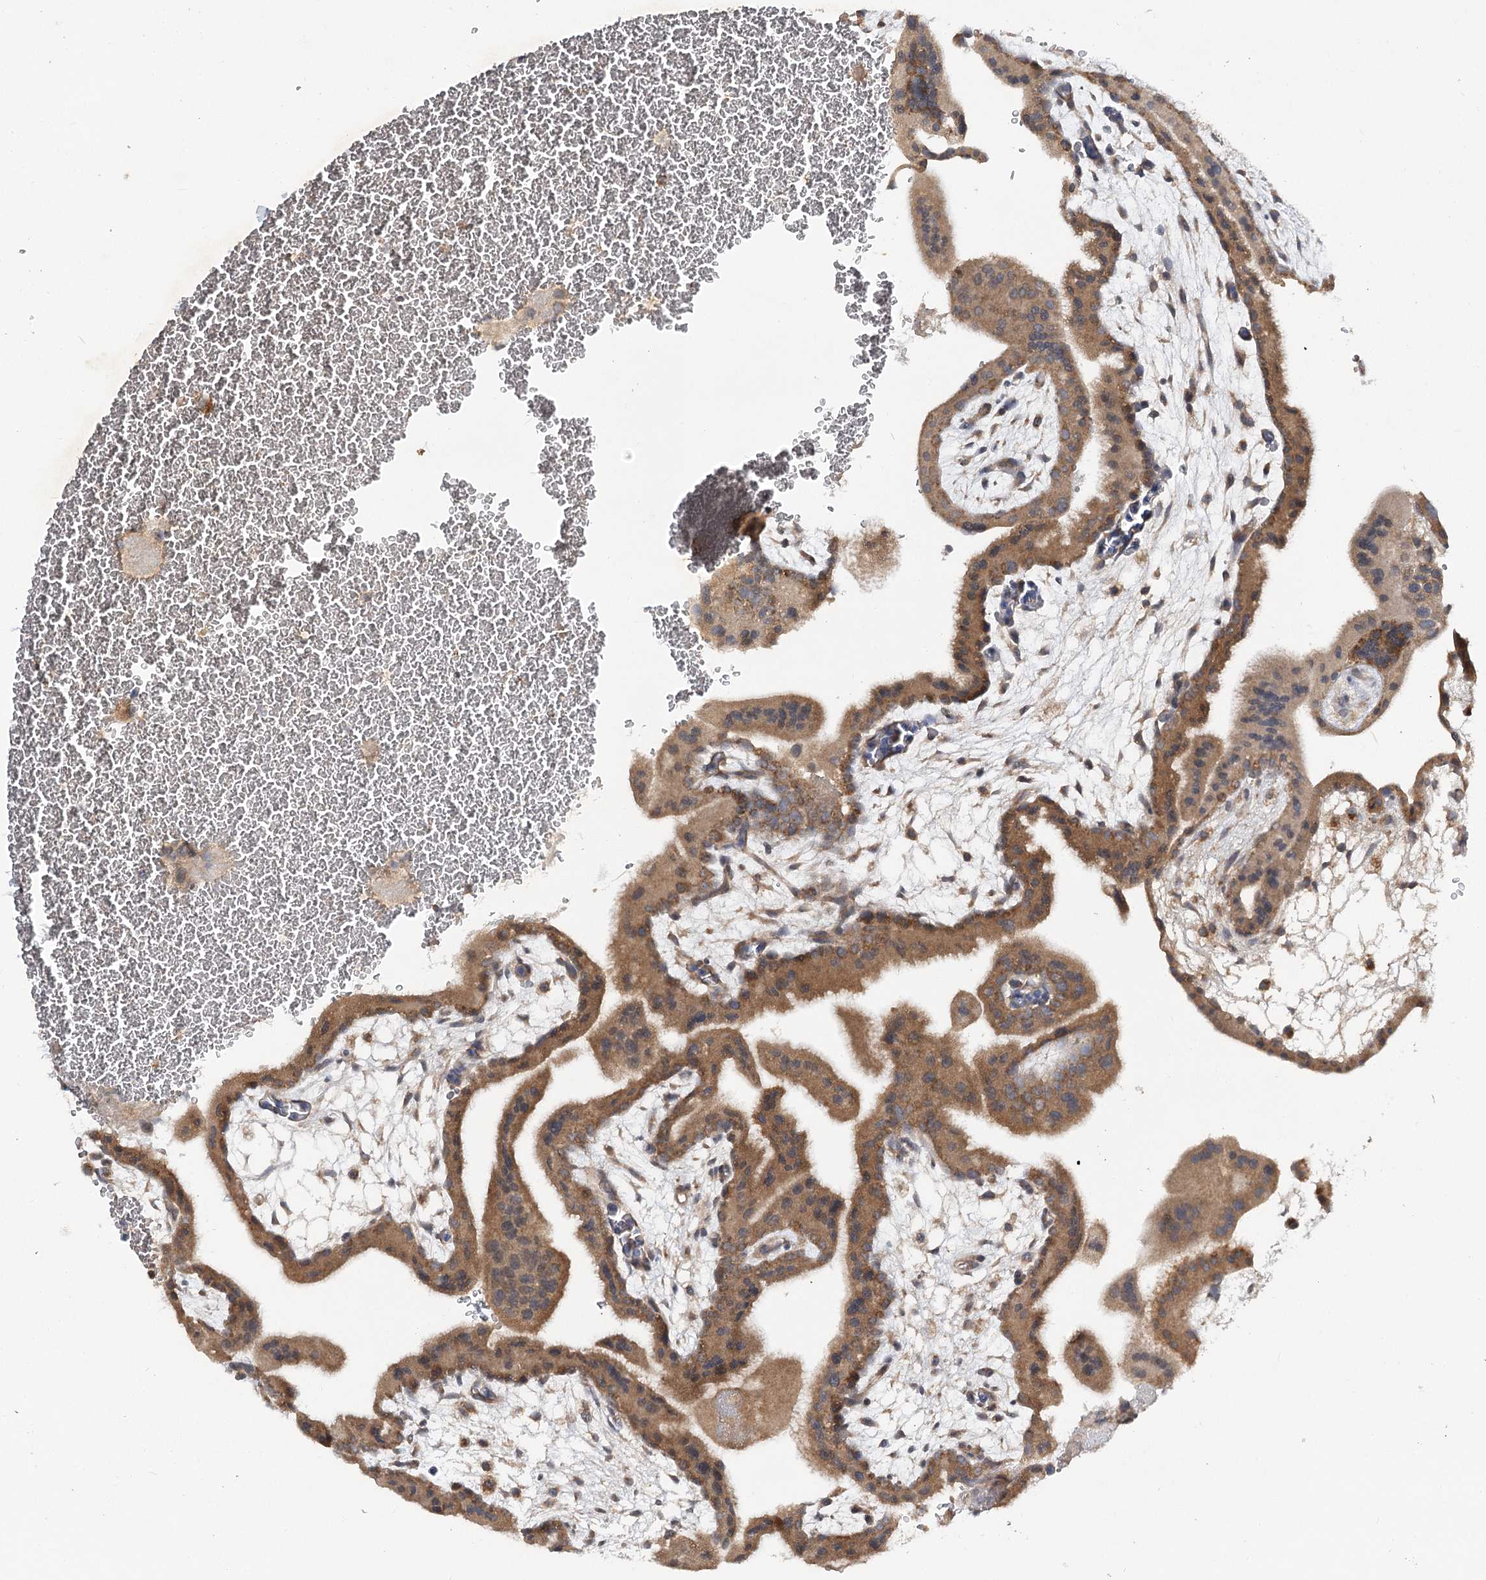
{"staining": {"intensity": "moderate", "quantity": ">75%", "location": "cytoplasmic/membranous"}, "tissue": "placenta", "cell_type": "Decidual cells", "image_type": "normal", "snomed": [{"axis": "morphology", "description": "Normal tissue, NOS"}, {"axis": "topography", "description": "Placenta"}], "caption": "Placenta stained with DAB immunohistochemistry reveals medium levels of moderate cytoplasmic/membranous positivity in approximately >75% of decidual cells.", "gene": "PYROXD2", "patient": {"sex": "female", "age": 35}}